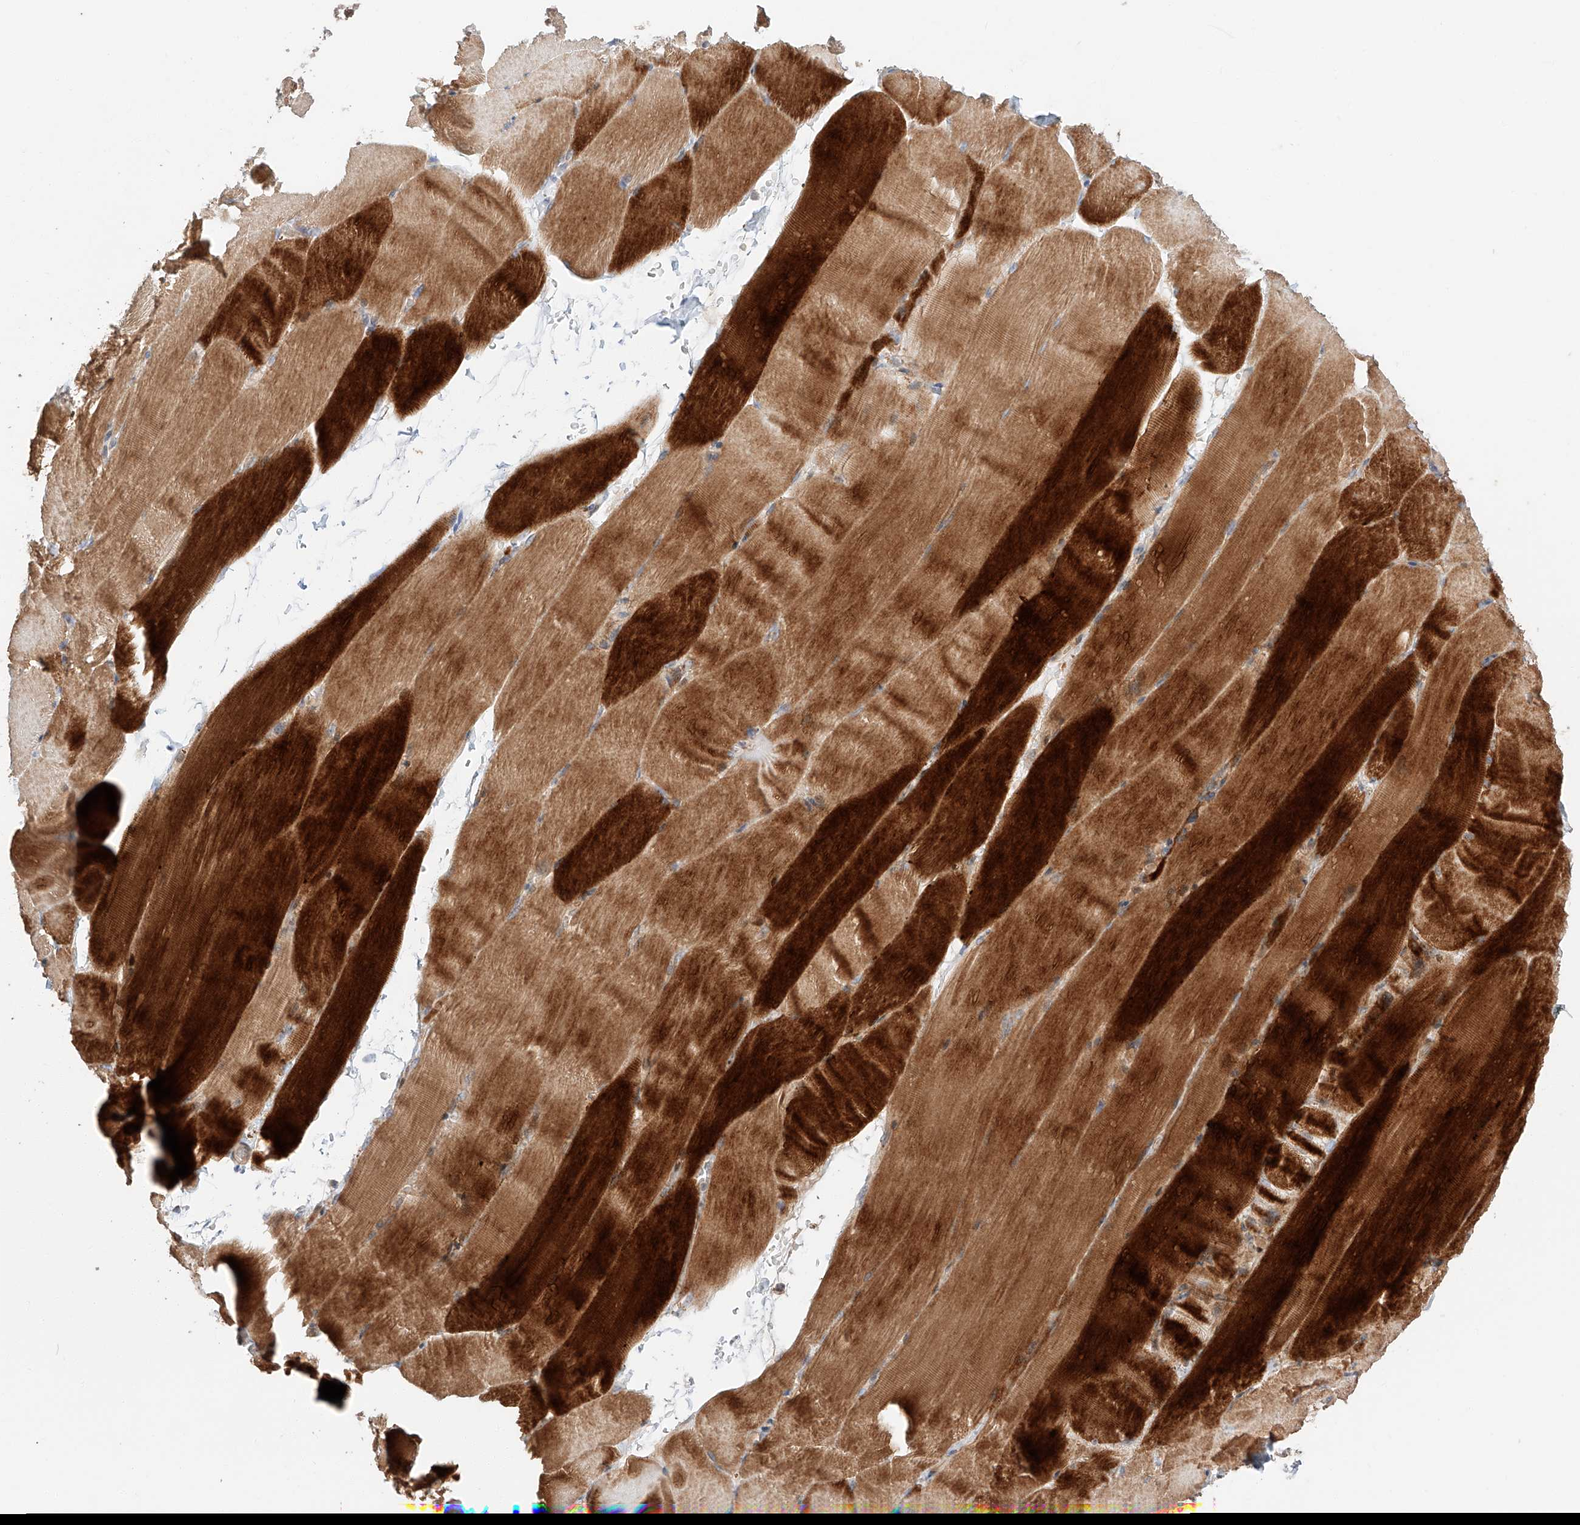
{"staining": {"intensity": "strong", "quantity": ">75%", "location": "cytoplasmic/membranous"}, "tissue": "skeletal muscle", "cell_type": "Myocytes", "image_type": "normal", "snomed": [{"axis": "morphology", "description": "Normal tissue, NOS"}, {"axis": "topography", "description": "Skeletal muscle"}, {"axis": "topography", "description": "Parathyroid gland"}], "caption": "The histopathology image exhibits immunohistochemical staining of unremarkable skeletal muscle. There is strong cytoplasmic/membranous expression is present in approximately >75% of myocytes. The protein of interest is stained brown, and the nuclei are stained in blue (DAB (3,3'-diaminobenzidine) IHC with brightfield microscopy, high magnification).", "gene": "XPNPEP1", "patient": {"sex": "female", "age": 37}}